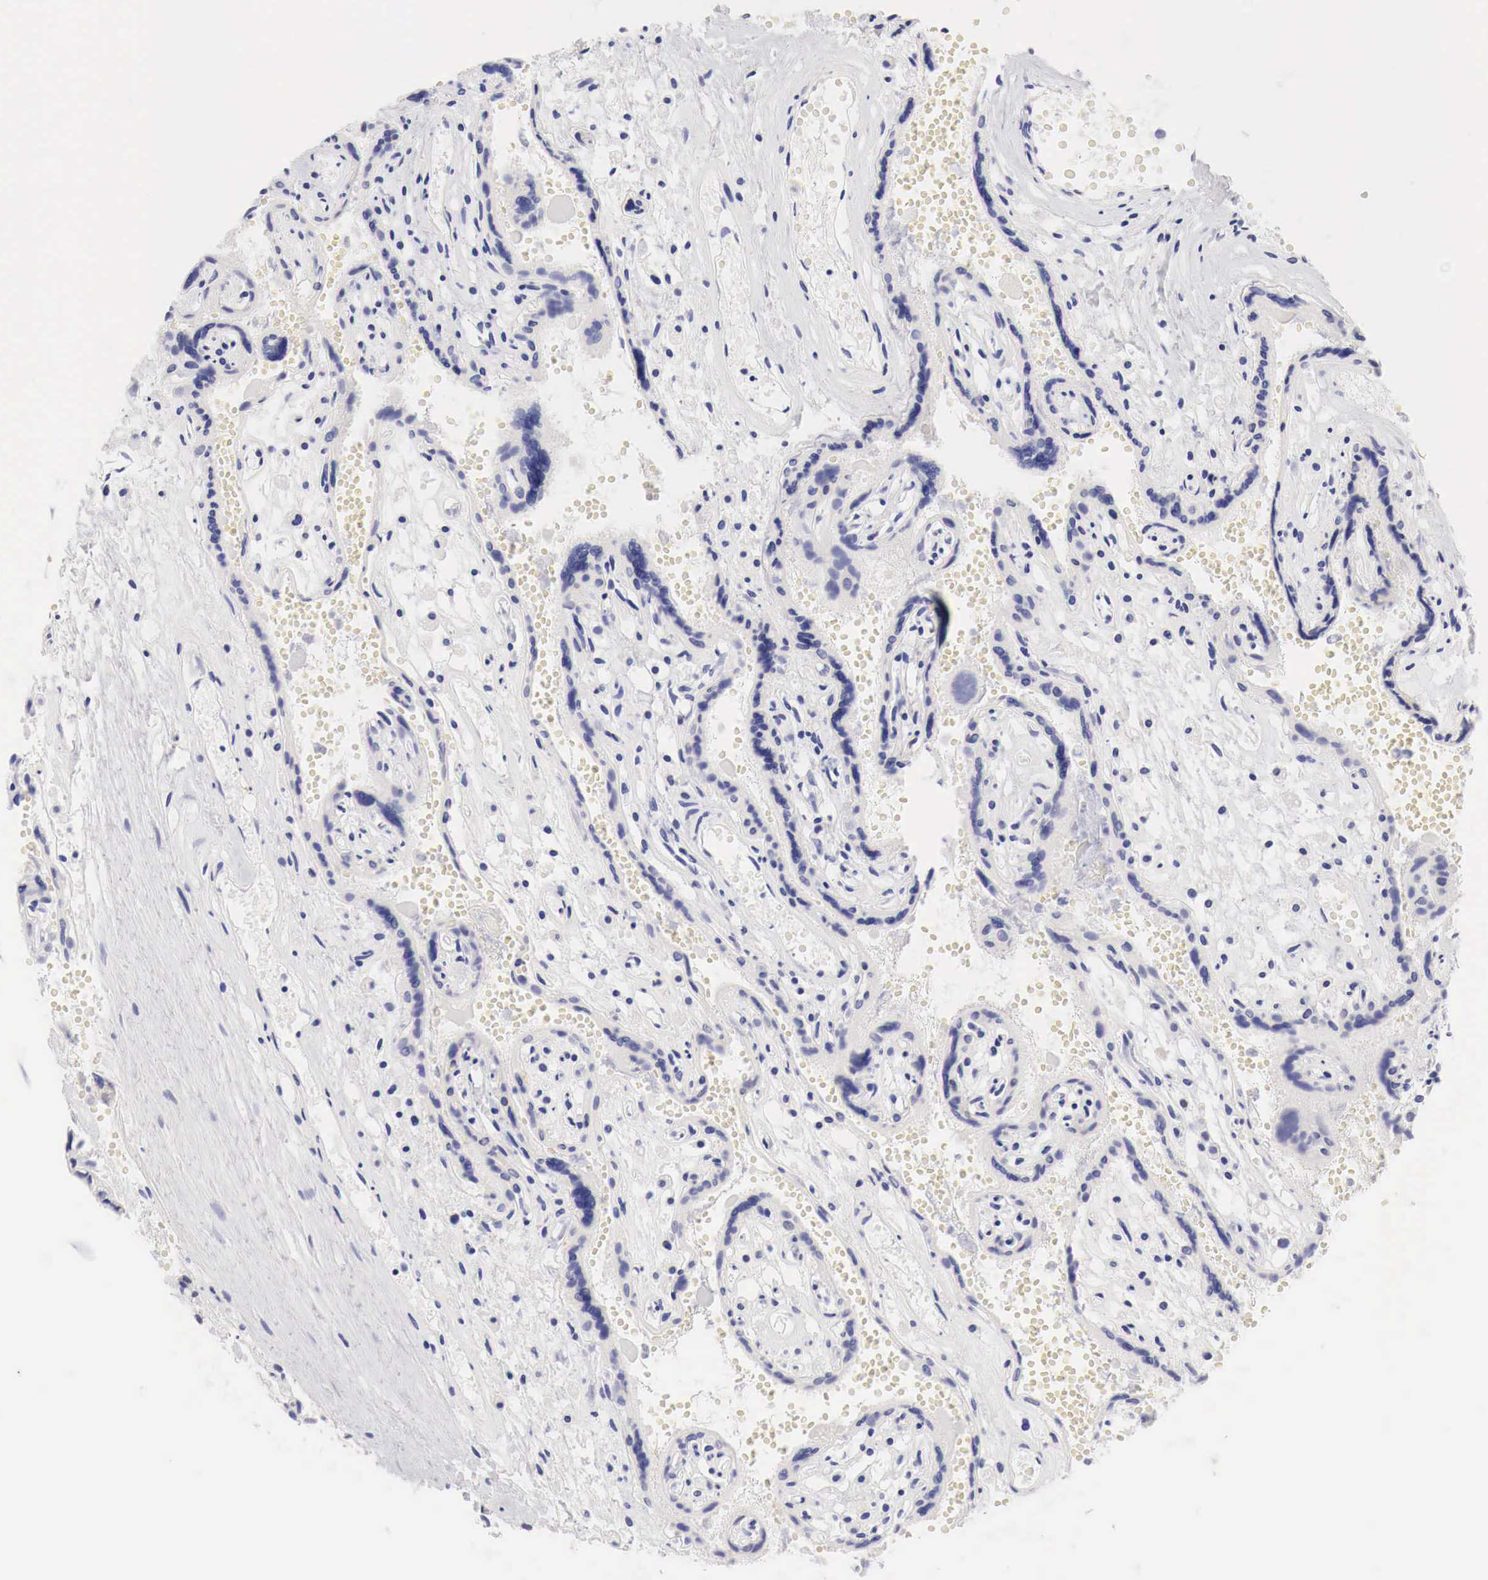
{"staining": {"intensity": "negative", "quantity": "none", "location": "none"}, "tissue": "placenta", "cell_type": "Decidual cells", "image_type": "normal", "snomed": [{"axis": "morphology", "description": "Normal tissue, NOS"}, {"axis": "topography", "description": "Placenta"}], "caption": "Immunohistochemistry histopathology image of benign placenta stained for a protein (brown), which reveals no staining in decidual cells.", "gene": "CDKN2A", "patient": {"sex": "female", "age": 40}}